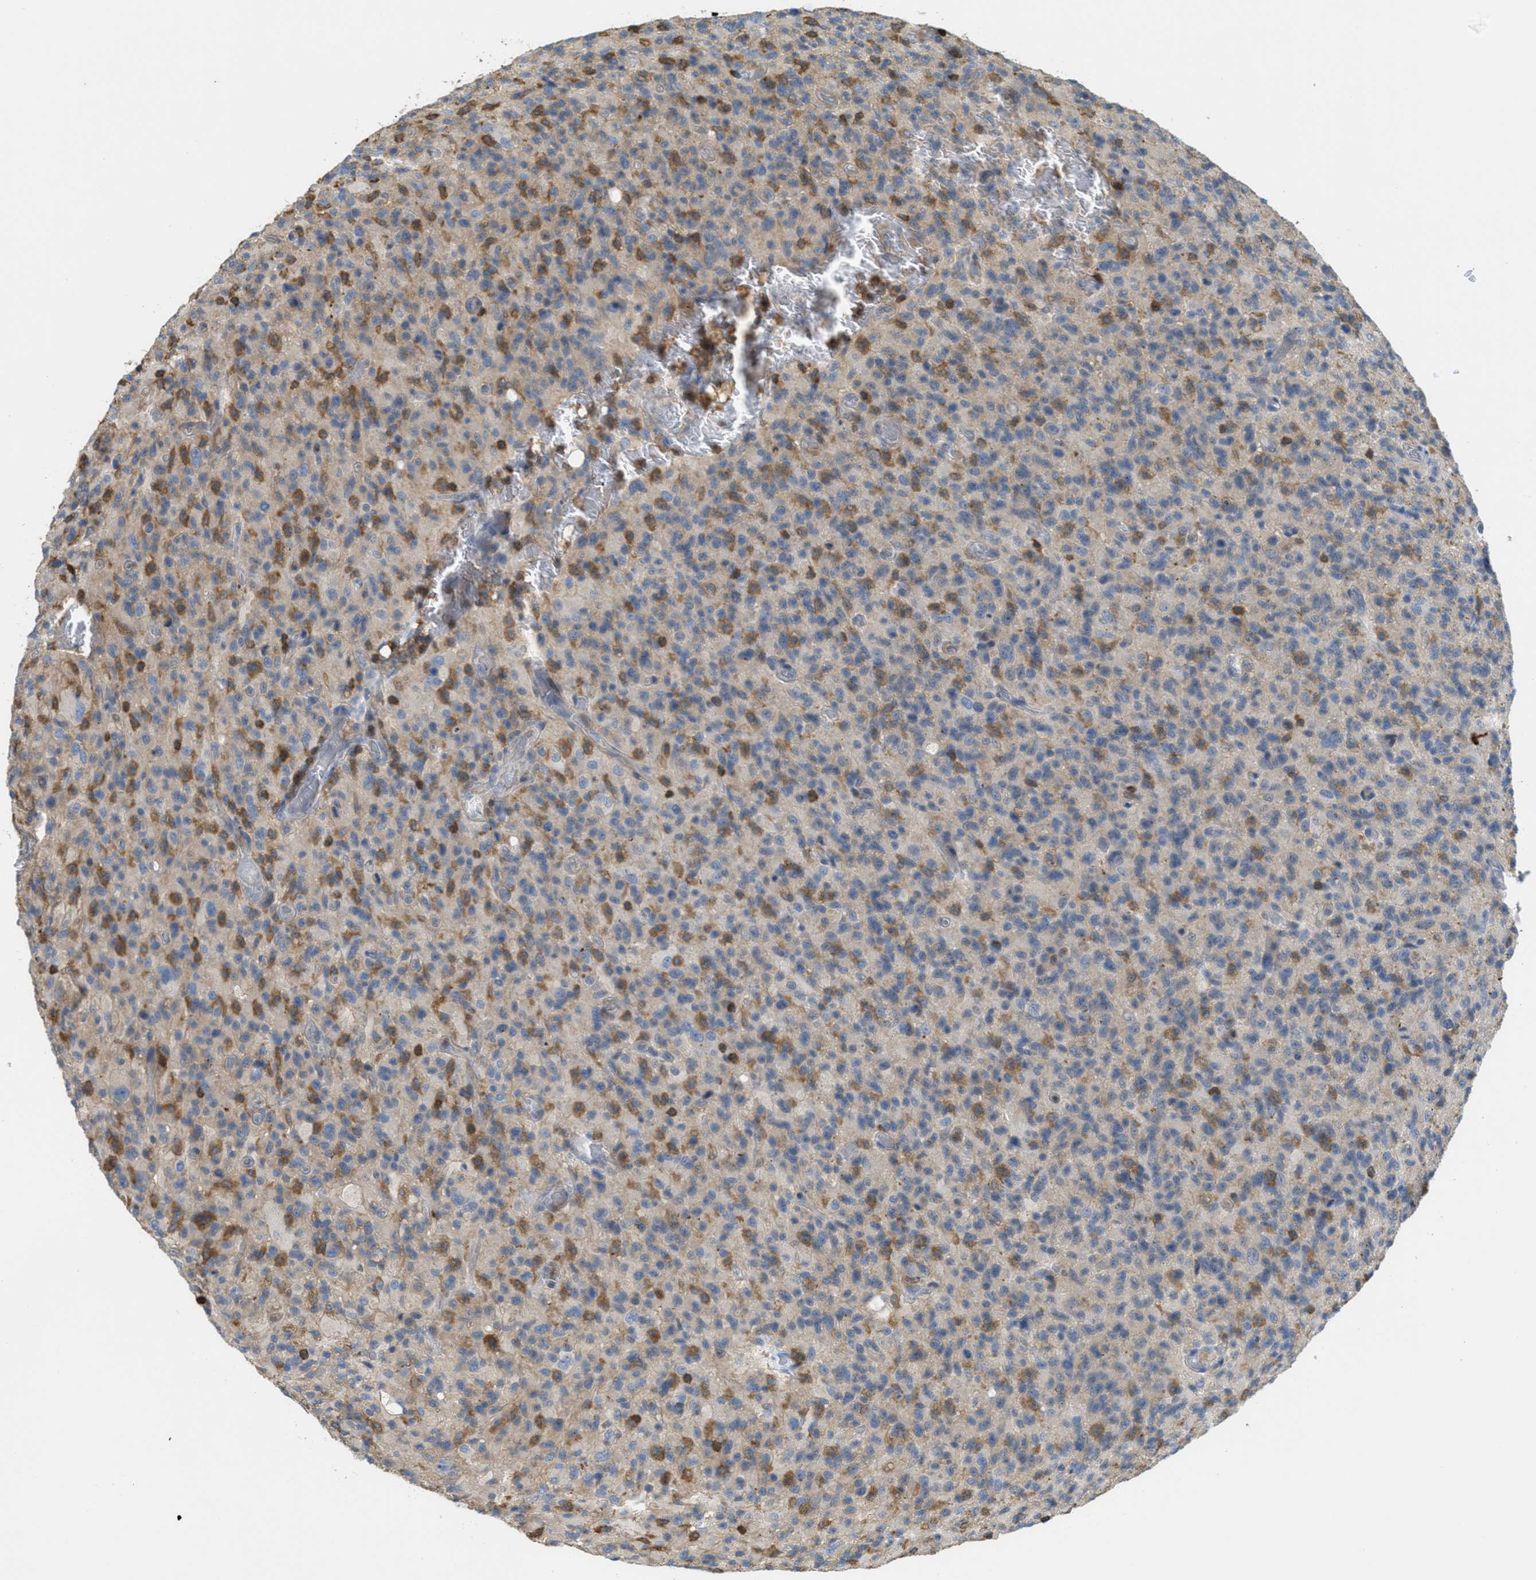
{"staining": {"intensity": "moderate", "quantity": "25%-75%", "location": "cytoplasmic/membranous"}, "tissue": "glioma", "cell_type": "Tumor cells", "image_type": "cancer", "snomed": [{"axis": "morphology", "description": "Glioma, malignant, High grade"}, {"axis": "topography", "description": "Brain"}], "caption": "This is an image of IHC staining of high-grade glioma (malignant), which shows moderate expression in the cytoplasmic/membranous of tumor cells.", "gene": "GRIK2", "patient": {"sex": "male", "age": 71}}